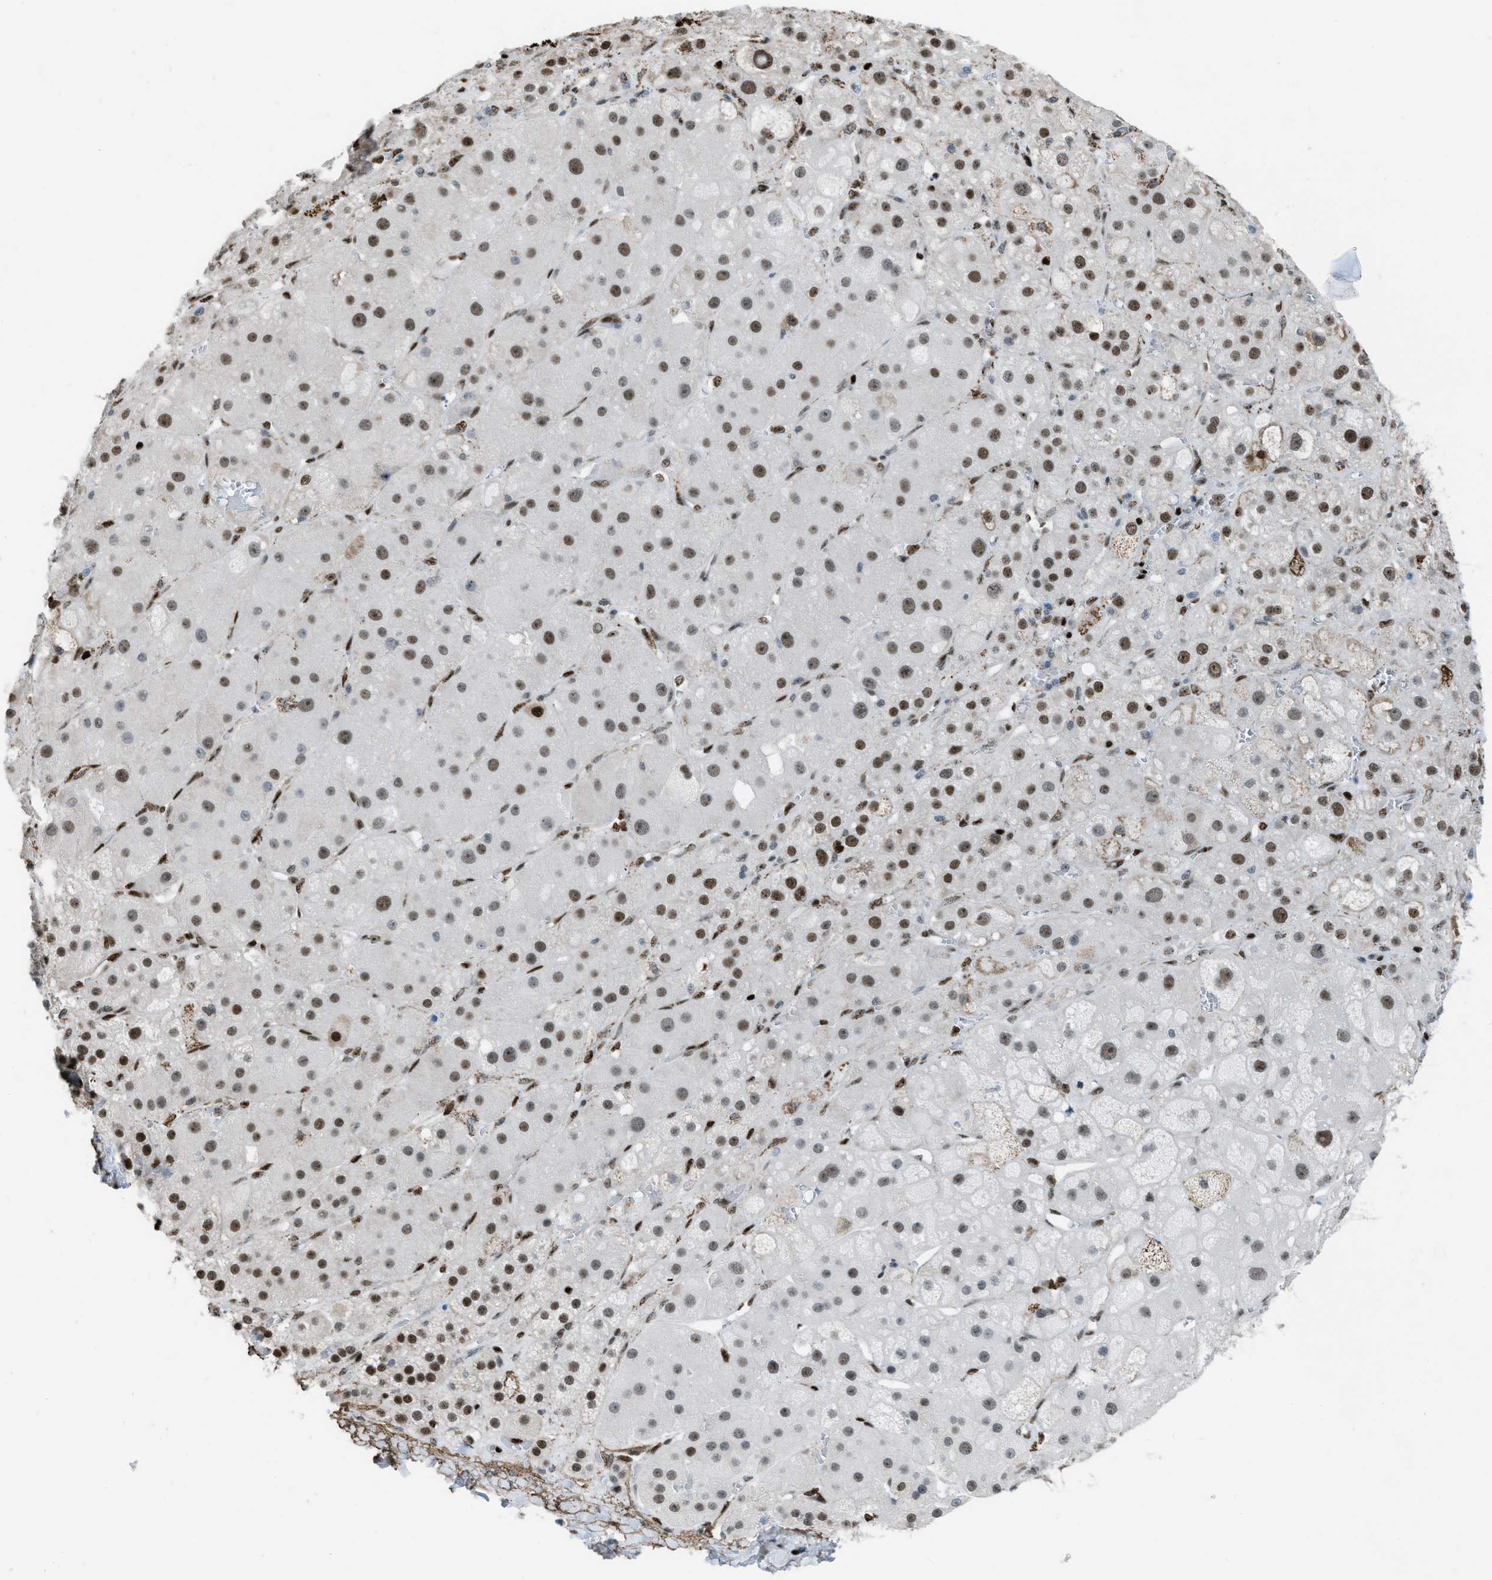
{"staining": {"intensity": "strong", "quantity": "25%-75%", "location": "nuclear"}, "tissue": "adrenal gland", "cell_type": "Glandular cells", "image_type": "normal", "snomed": [{"axis": "morphology", "description": "Normal tissue, NOS"}, {"axis": "topography", "description": "Adrenal gland"}], "caption": "Immunohistochemical staining of normal adrenal gland reveals 25%-75% levels of strong nuclear protein expression in about 25%-75% of glandular cells.", "gene": "SLFN5", "patient": {"sex": "female", "age": 47}}